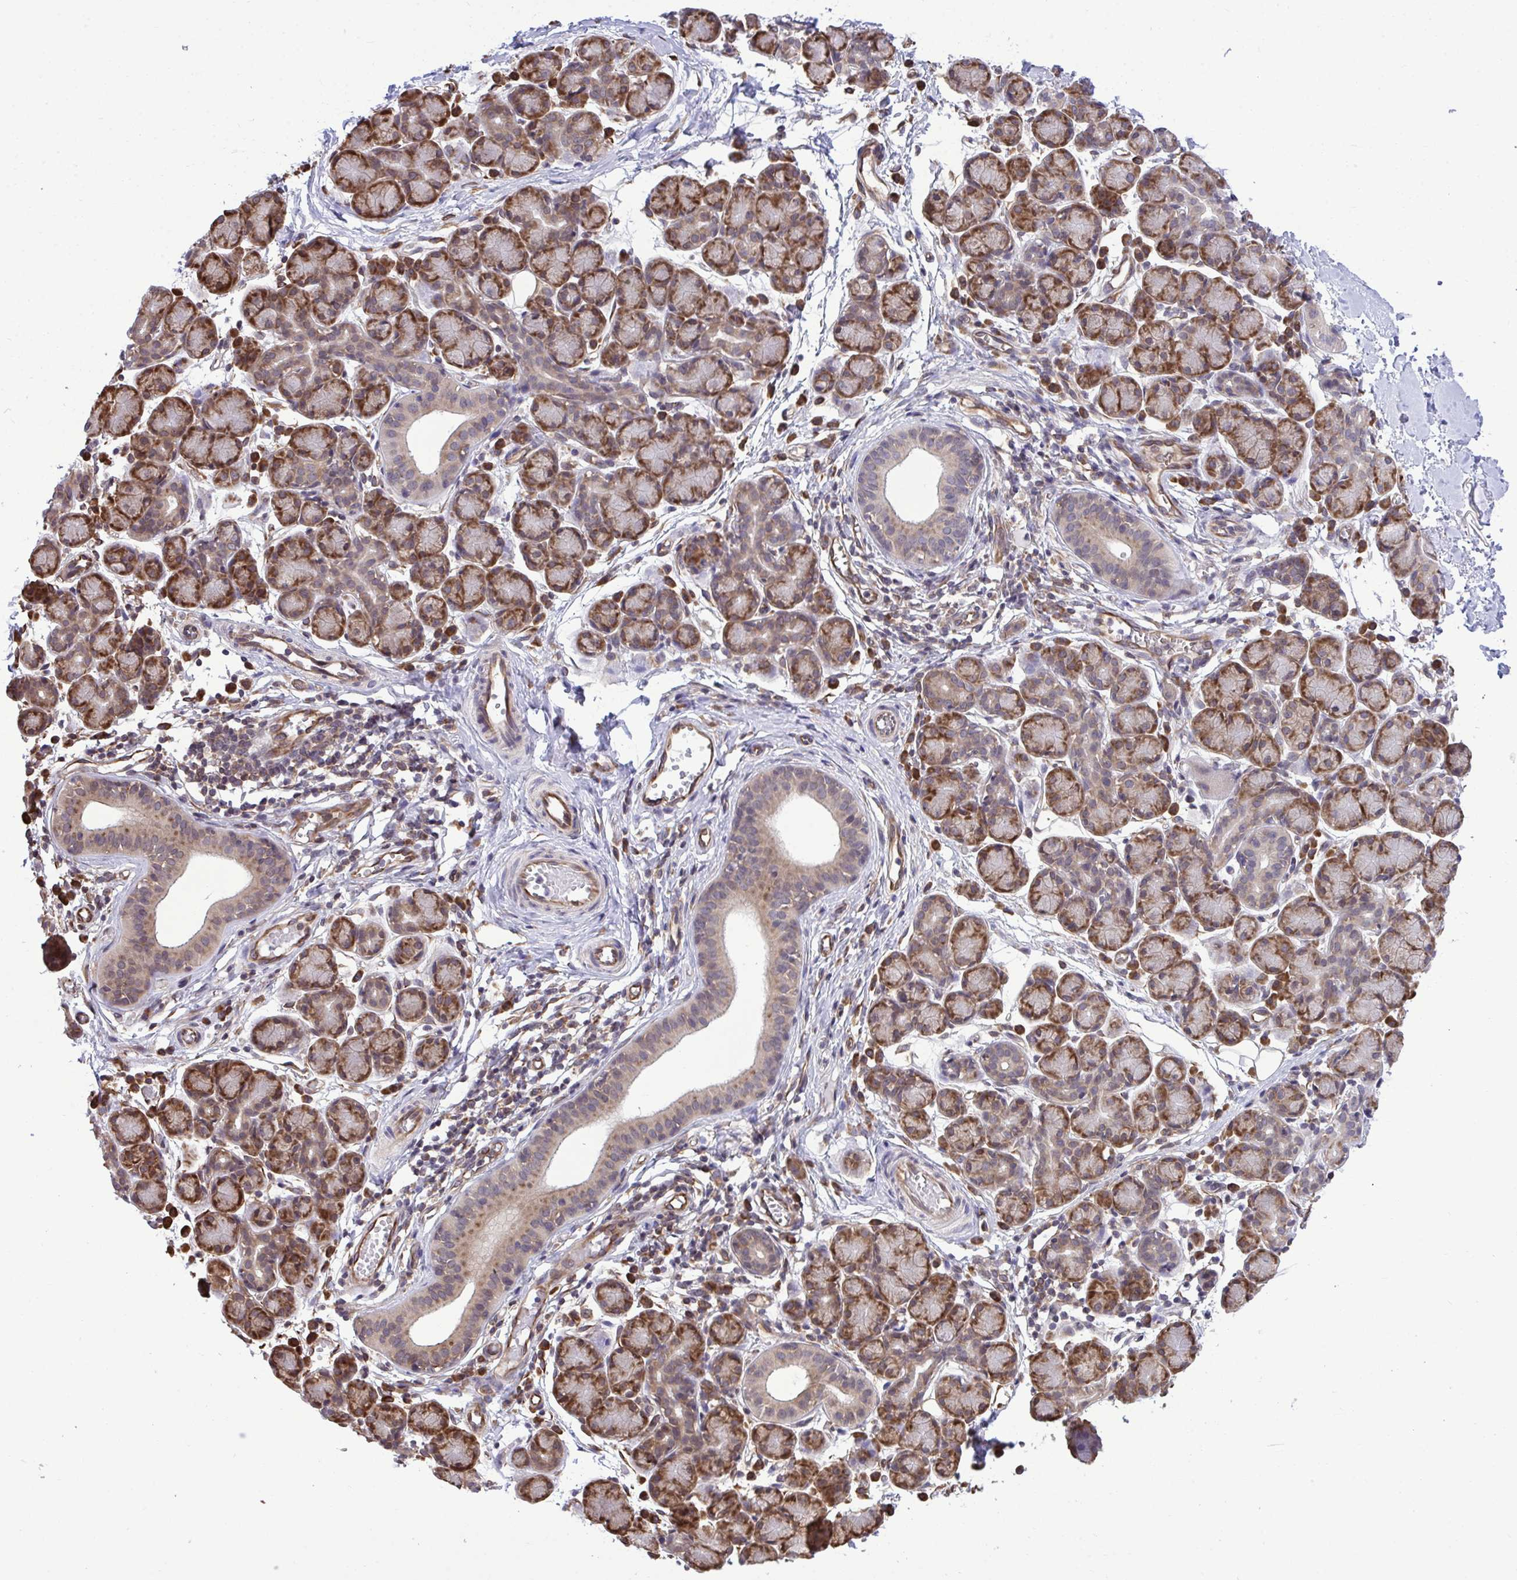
{"staining": {"intensity": "strong", "quantity": ">75%", "location": "cytoplasmic/membranous"}, "tissue": "salivary gland", "cell_type": "Glandular cells", "image_type": "normal", "snomed": [{"axis": "morphology", "description": "Normal tissue, NOS"}, {"axis": "morphology", "description": "Inflammation, NOS"}, {"axis": "topography", "description": "Lymph node"}, {"axis": "topography", "description": "Salivary gland"}], "caption": "This is a histology image of immunohistochemistry staining of unremarkable salivary gland, which shows strong positivity in the cytoplasmic/membranous of glandular cells.", "gene": "RPS15", "patient": {"sex": "male", "age": 3}}